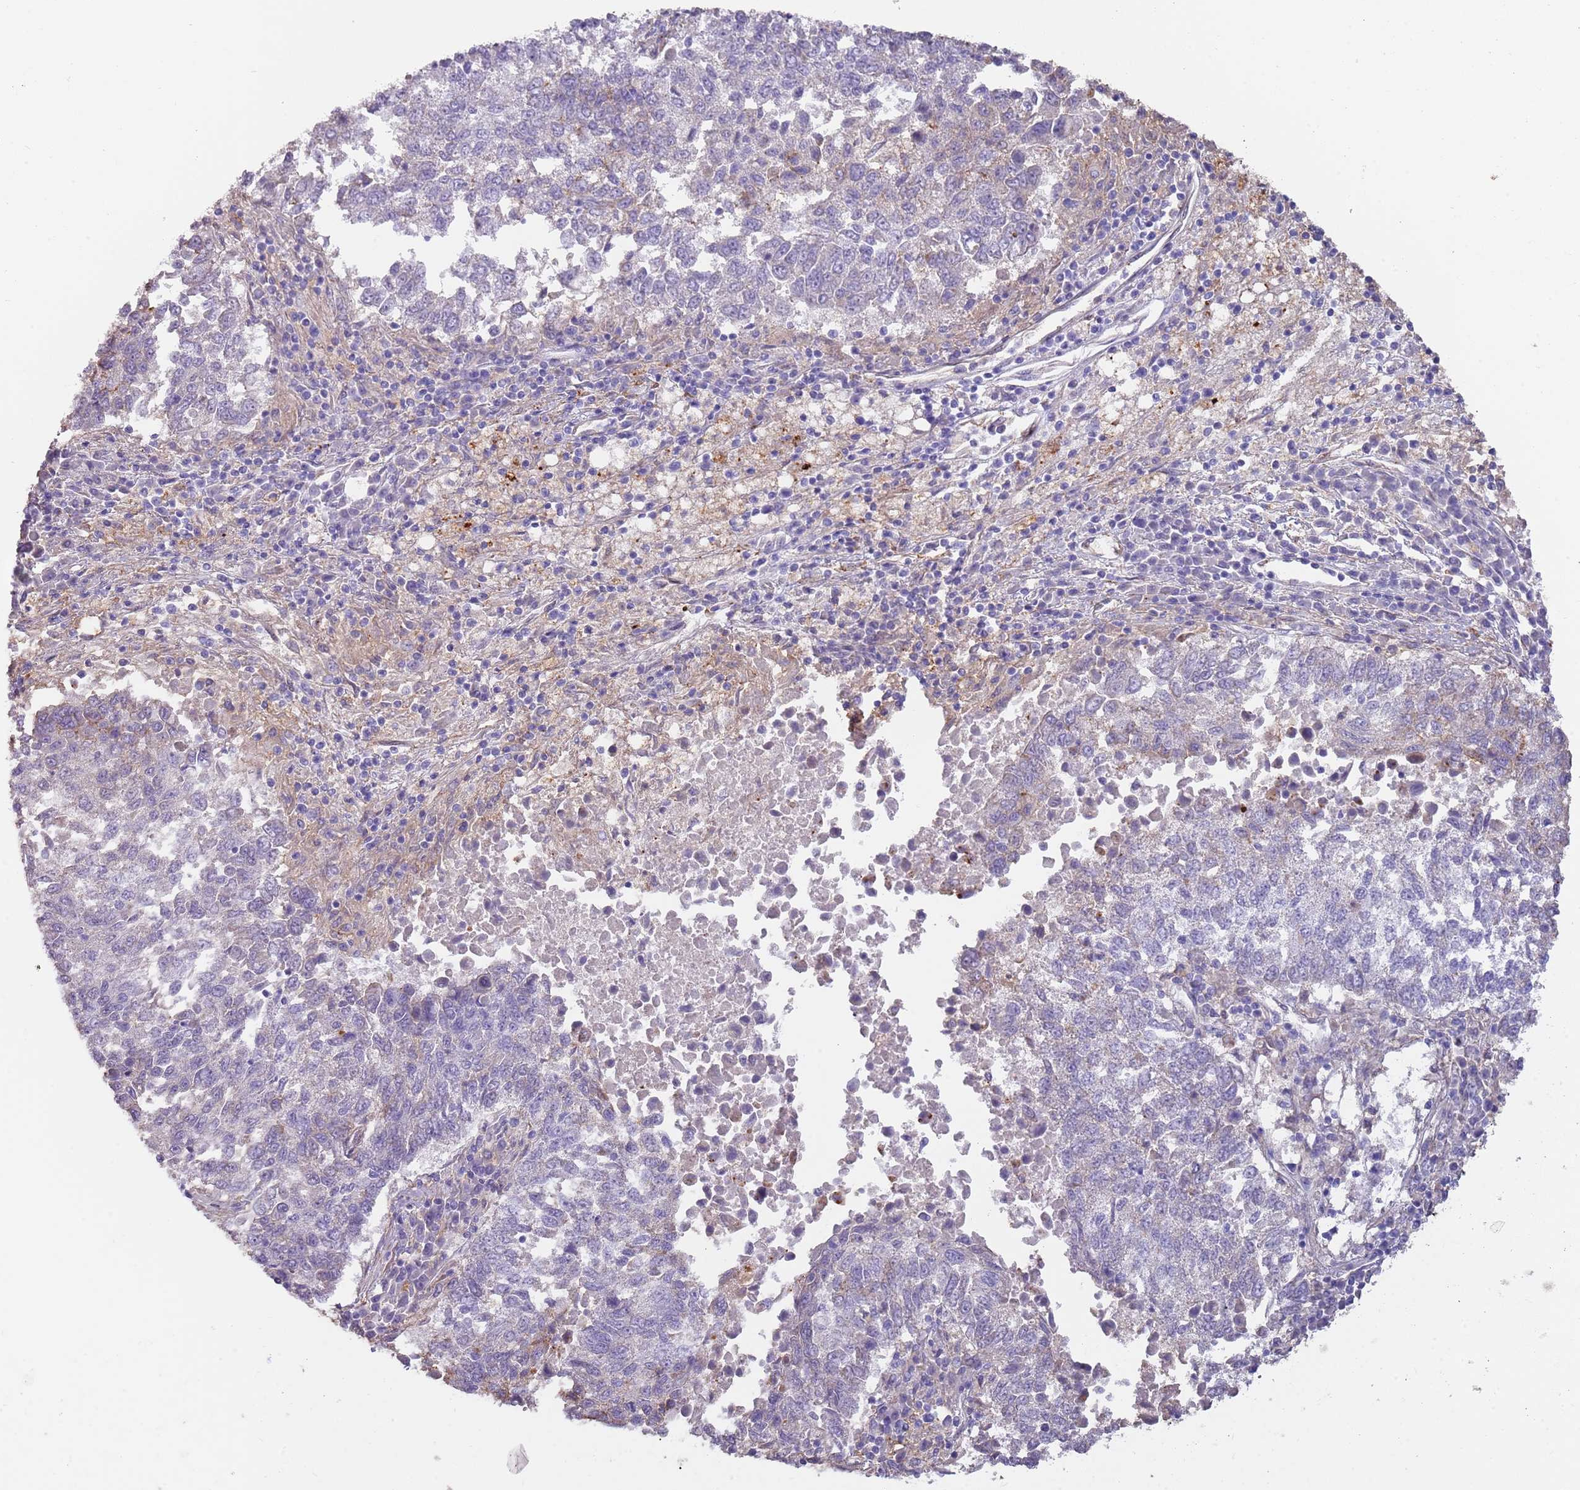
{"staining": {"intensity": "negative", "quantity": "none", "location": "none"}, "tissue": "lung cancer", "cell_type": "Tumor cells", "image_type": "cancer", "snomed": [{"axis": "morphology", "description": "Squamous cell carcinoma, NOS"}, {"axis": "topography", "description": "Lung"}], "caption": "This is an immunohistochemistry micrograph of human squamous cell carcinoma (lung). There is no positivity in tumor cells.", "gene": "NBPF3", "patient": {"sex": "male", "age": 73}}